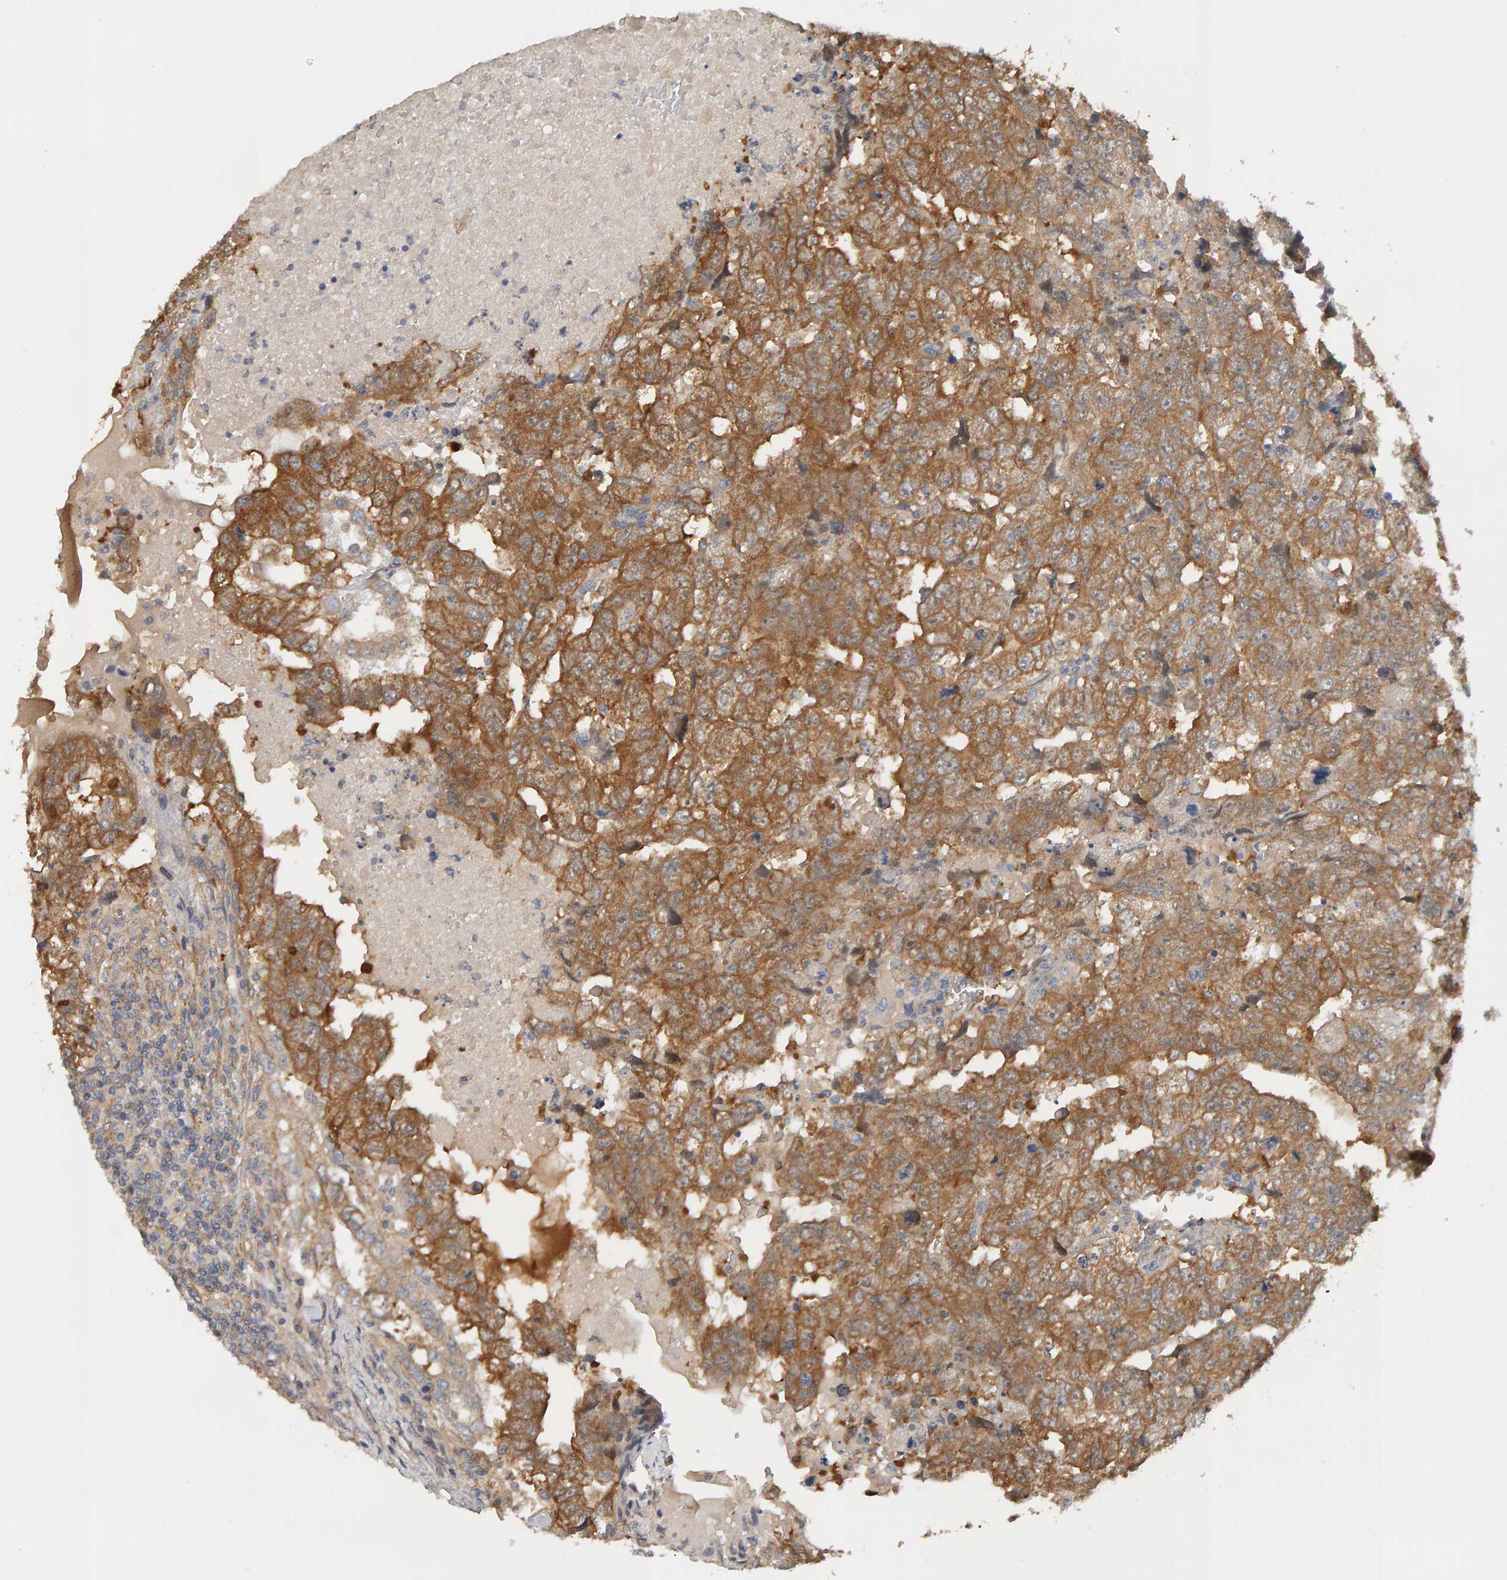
{"staining": {"intensity": "moderate", "quantity": ">75%", "location": "cytoplasmic/membranous"}, "tissue": "testis cancer", "cell_type": "Tumor cells", "image_type": "cancer", "snomed": [{"axis": "morphology", "description": "Carcinoma, Embryonal, NOS"}, {"axis": "topography", "description": "Testis"}], "caption": "This is a micrograph of IHC staining of testis embryonal carcinoma, which shows moderate expression in the cytoplasmic/membranous of tumor cells.", "gene": "PPP1R16A", "patient": {"sex": "male", "age": 36}}